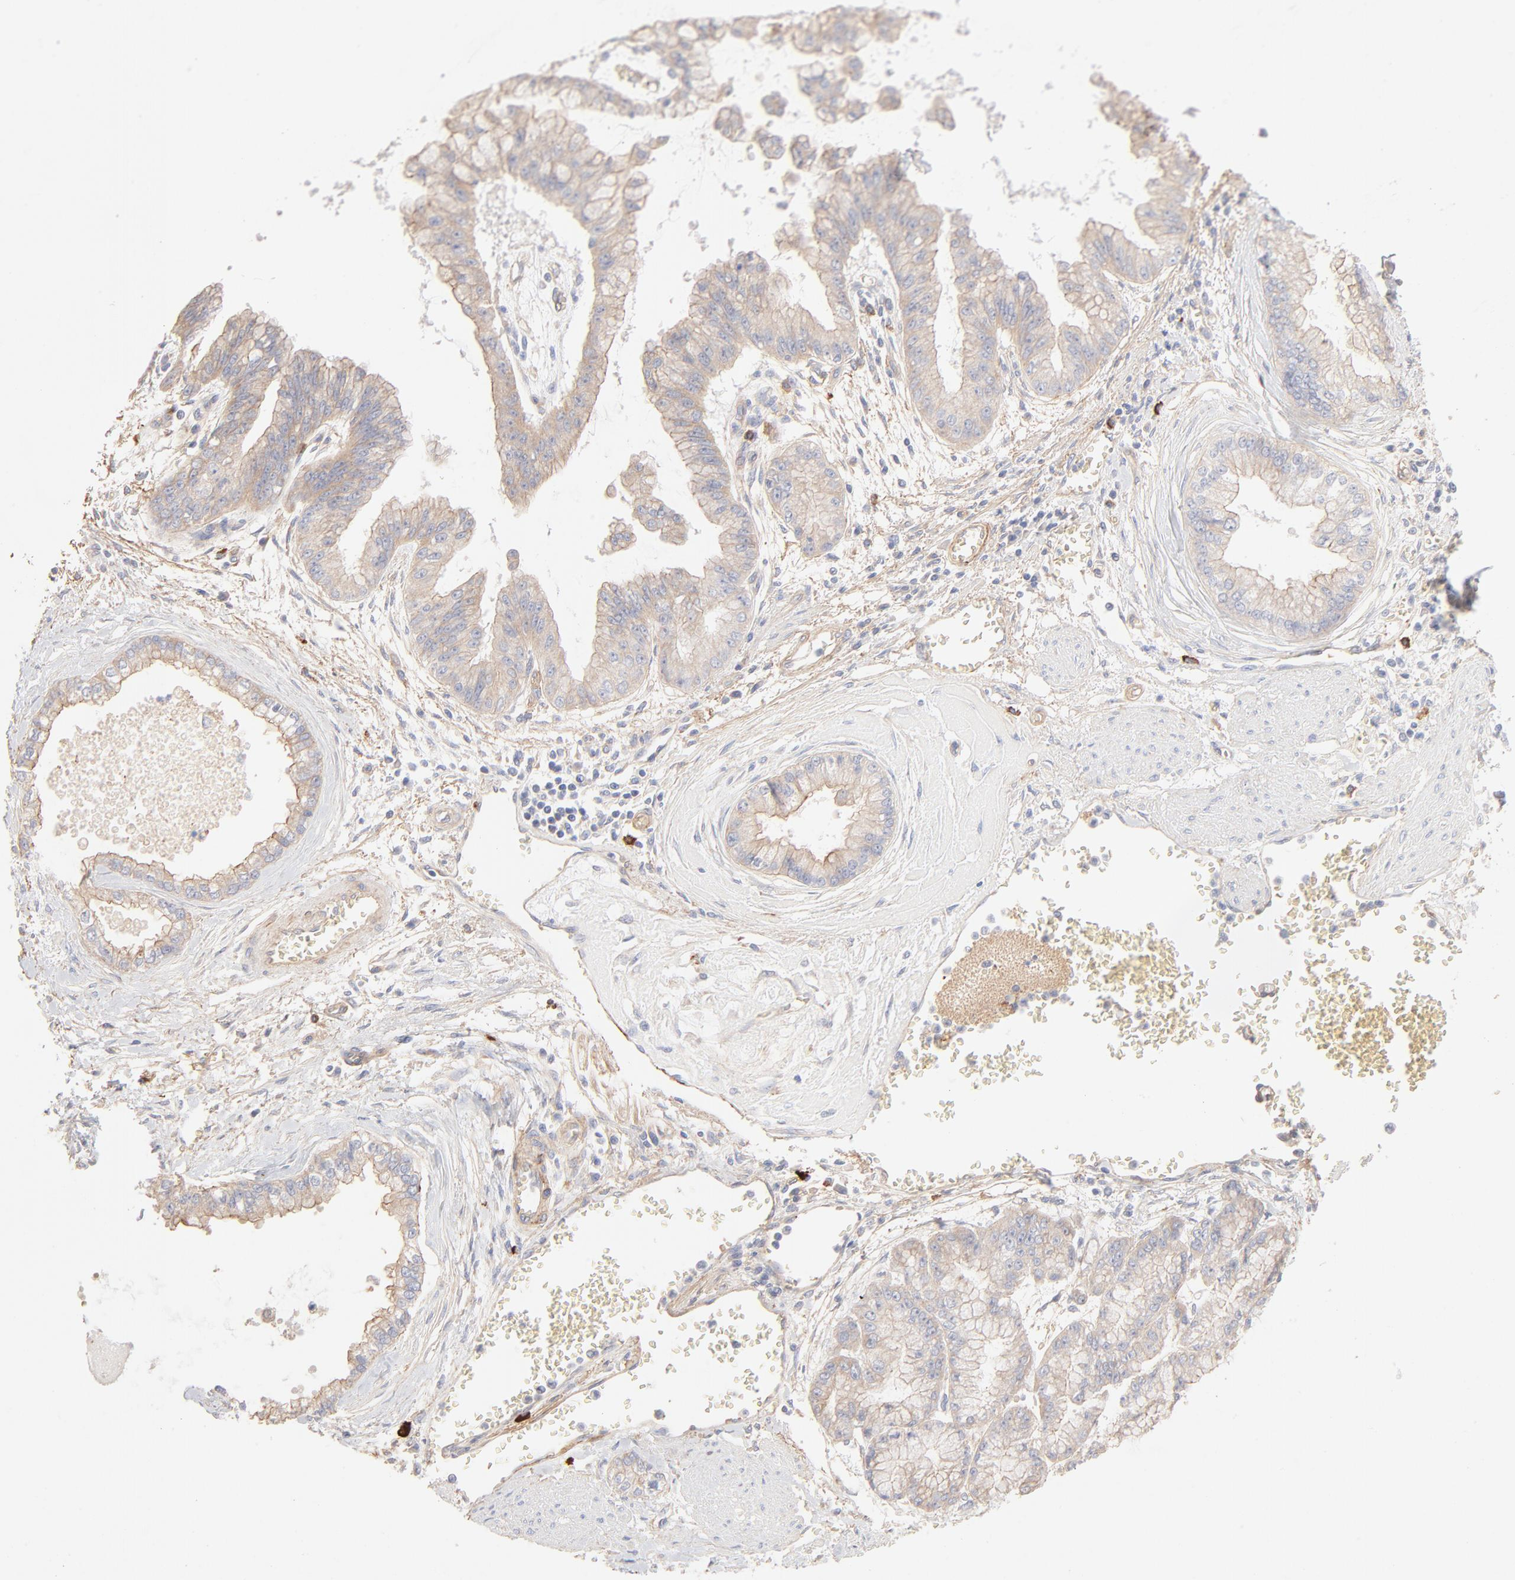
{"staining": {"intensity": "weak", "quantity": "25%-75%", "location": "cytoplasmic/membranous"}, "tissue": "liver cancer", "cell_type": "Tumor cells", "image_type": "cancer", "snomed": [{"axis": "morphology", "description": "Cholangiocarcinoma"}, {"axis": "topography", "description": "Liver"}], "caption": "The immunohistochemical stain labels weak cytoplasmic/membranous positivity in tumor cells of liver cancer tissue.", "gene": "SPTB", "patient": {"sex": "female", "age": 79}}